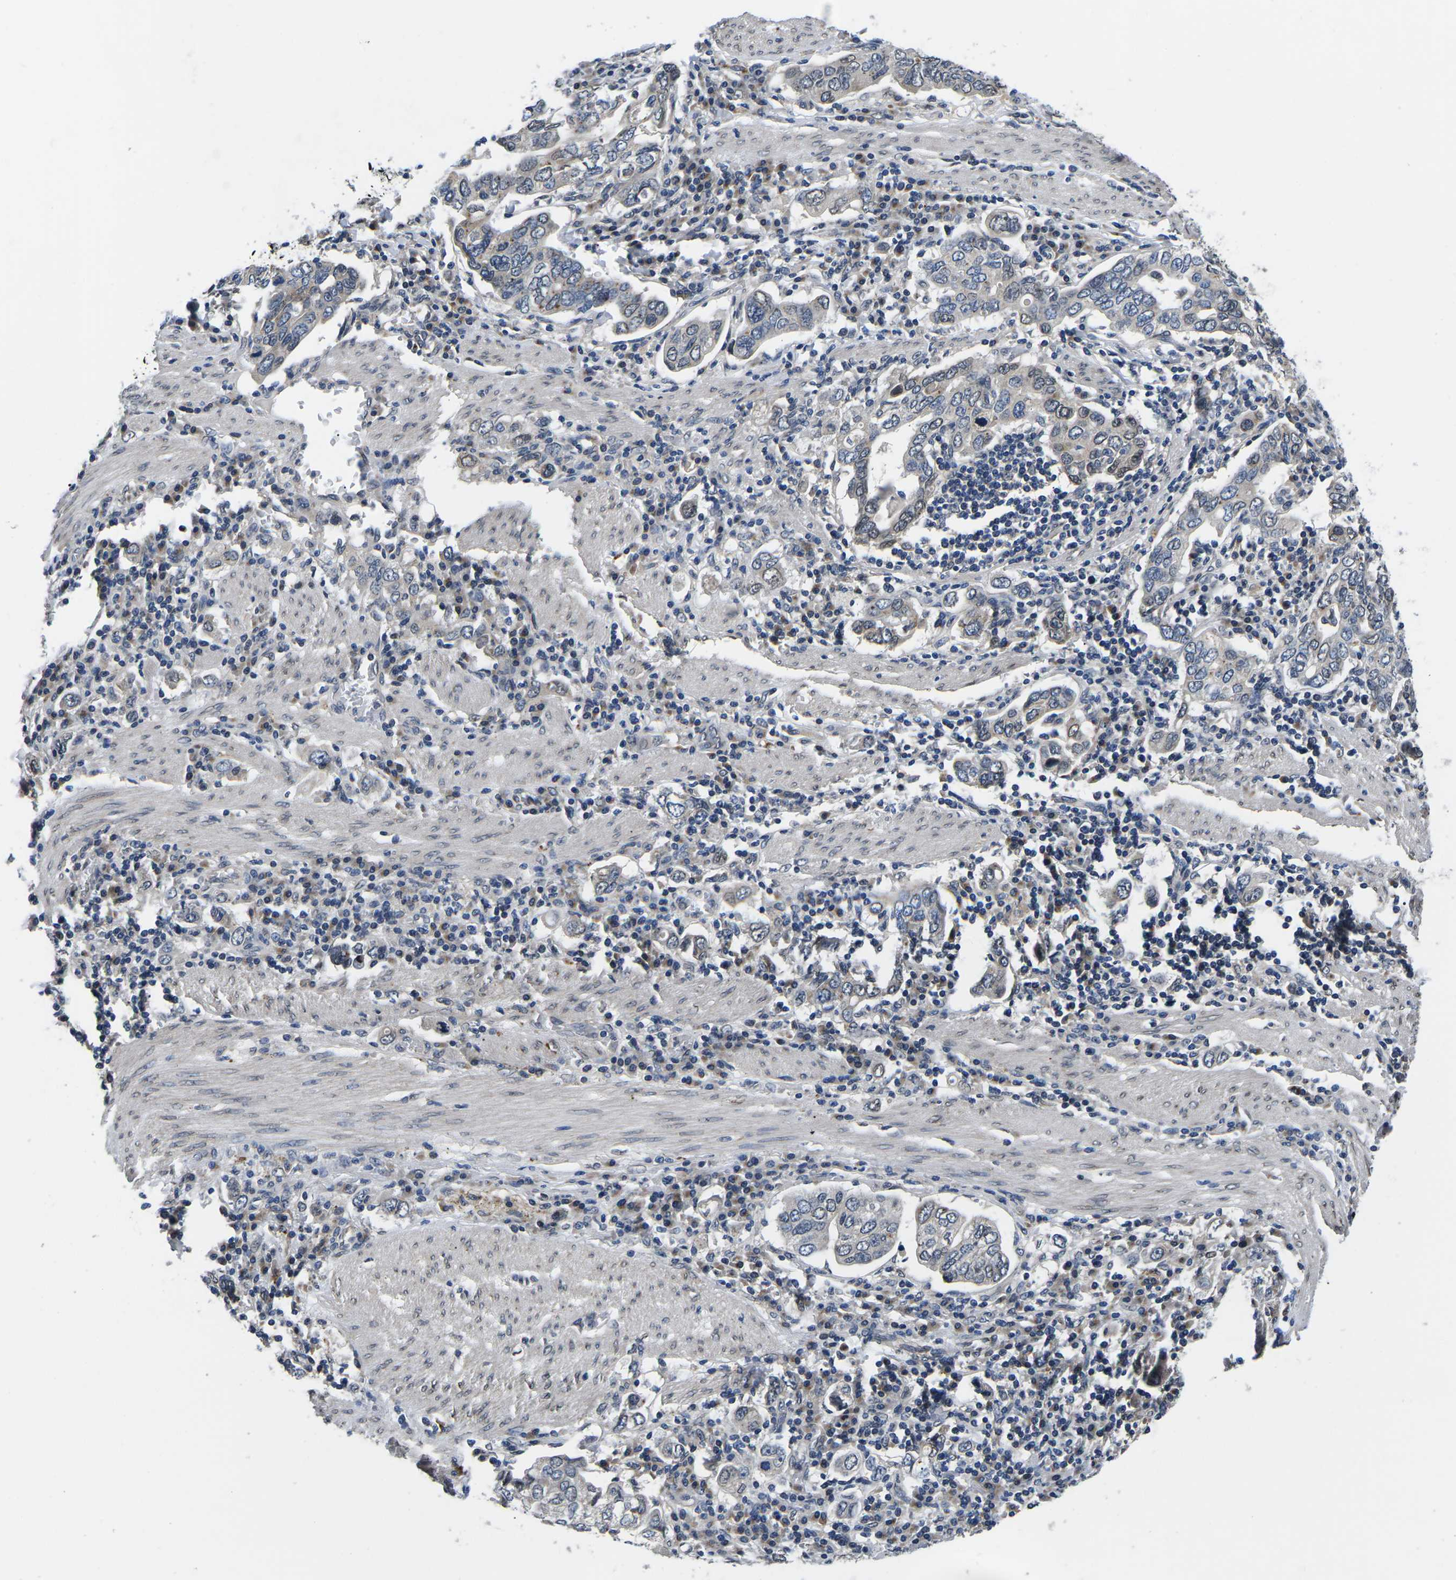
{"staining": {"intensity": "negative", "quantity": "none", "location": "none"}, "tissue": "stomach cancer", "cell_type": "Tumor cells", "image_type": "cancer", "snomed": [{"axis": "morphology", "description": "Adenocarcinoma, NOS"}, {"axis": "topography", "description": "Stomach, upper"}], "caption": "Immunohistochemistry of human stomach adenocarcinoma shows no expression in tumor cells.", "gene": "SNX10", "patient": {"sex": "male", "age": 62}}